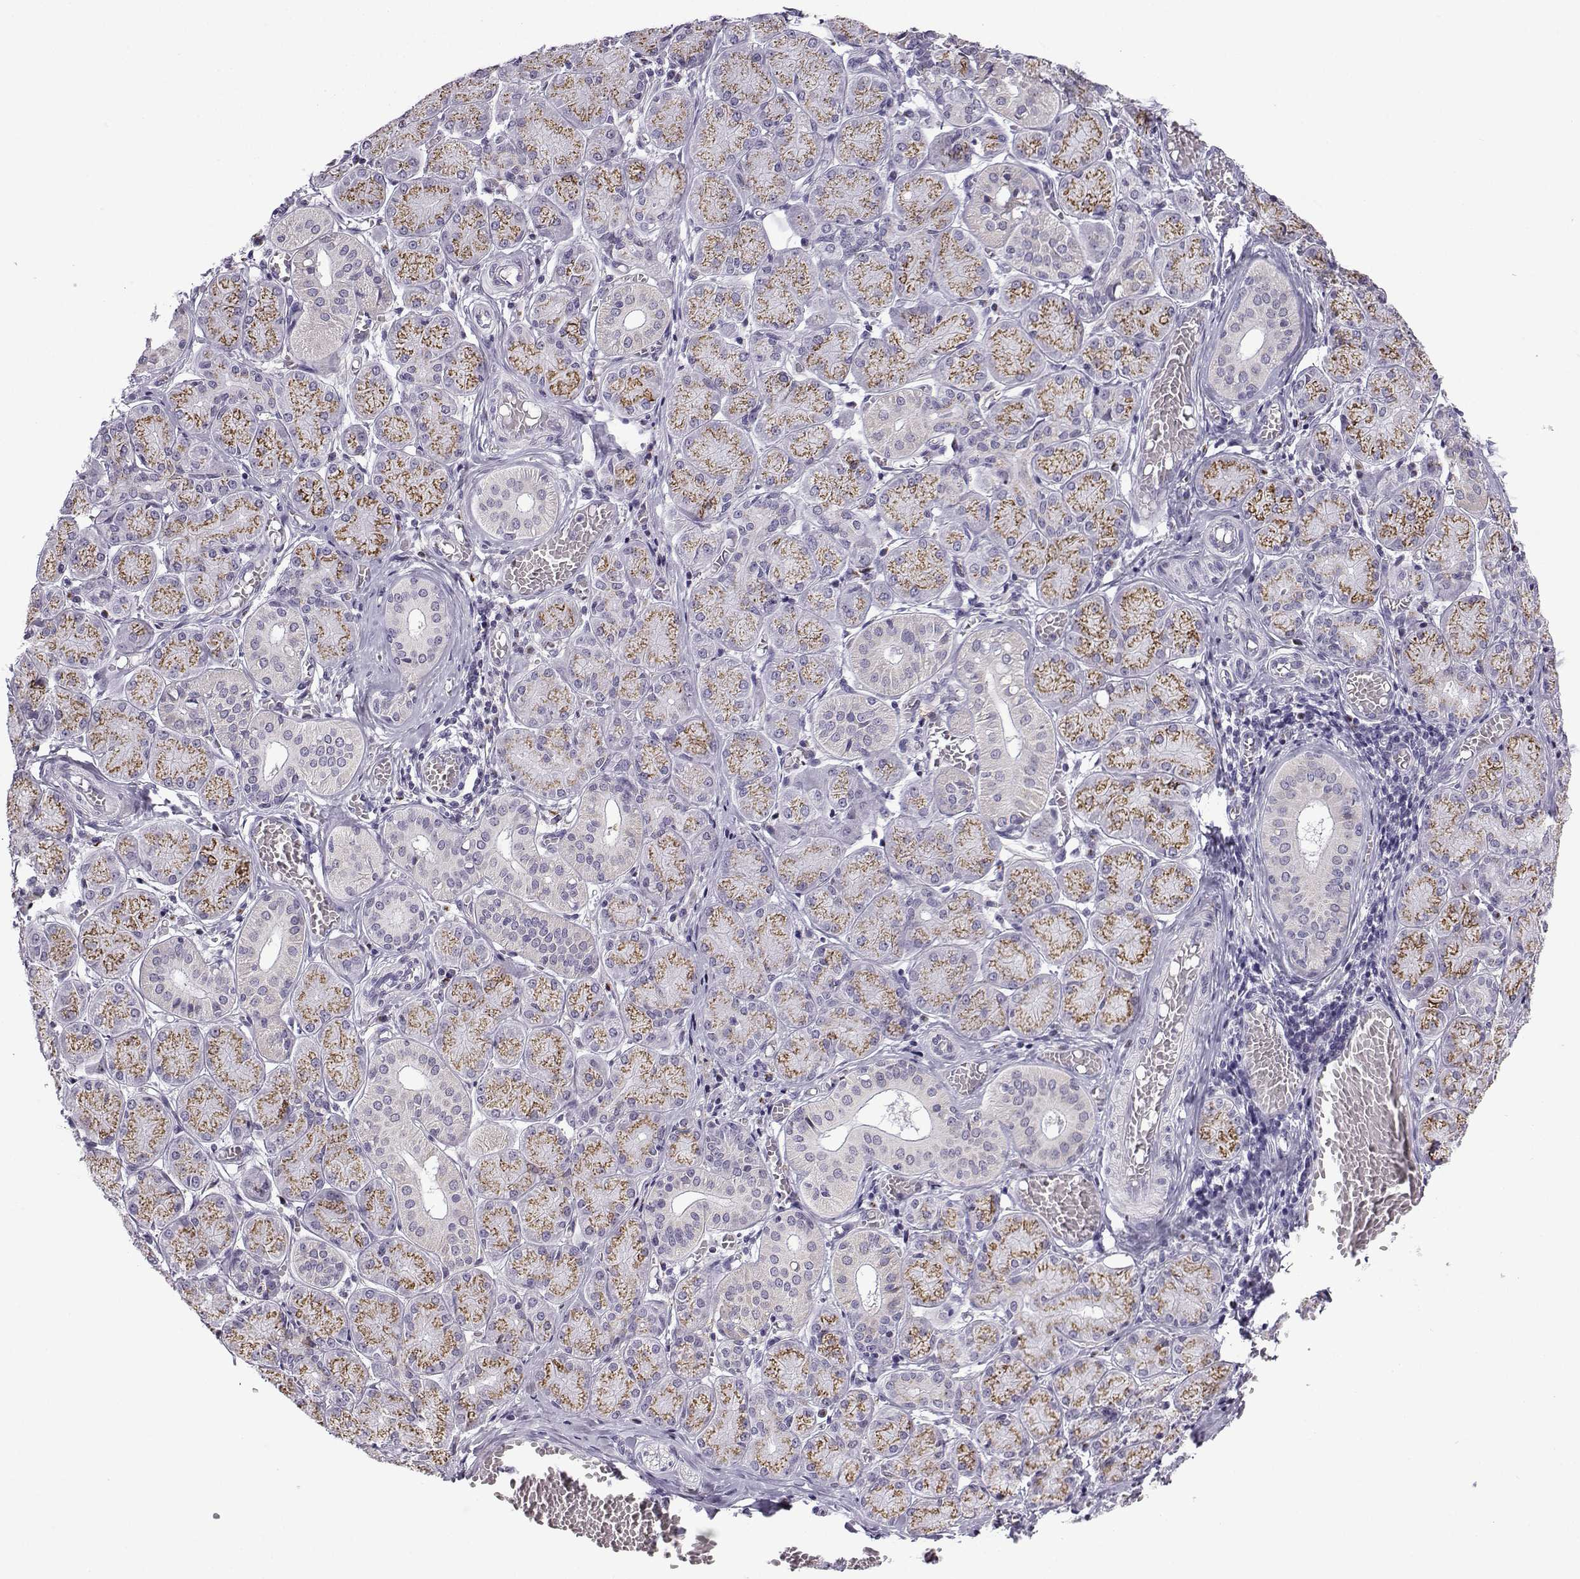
{"staining": {"intensity": "strong", "quantity": "25%-75%", "location": "cytoplasmic/membranous"}, "tissue": "salivary gland", "cell_type": "Glandular cells", "image_type": "normal", "snomed": [{"axis": "morphology", "description": "Normal tissue, NOS"}, {"axis": "topography", "description": "Salivary gland"}, {"axis": "topography", "description": "Peripheral nerve tissue"}], "caption": "DAB immunohistochemical staining of normal human salivary gland demonstrates strong cytoplasmic/membranous protein positivity in approximately 25%-75% of glandular cells.", "gene": "HTR7", "patient": {"sex": "female", "age": 24}}